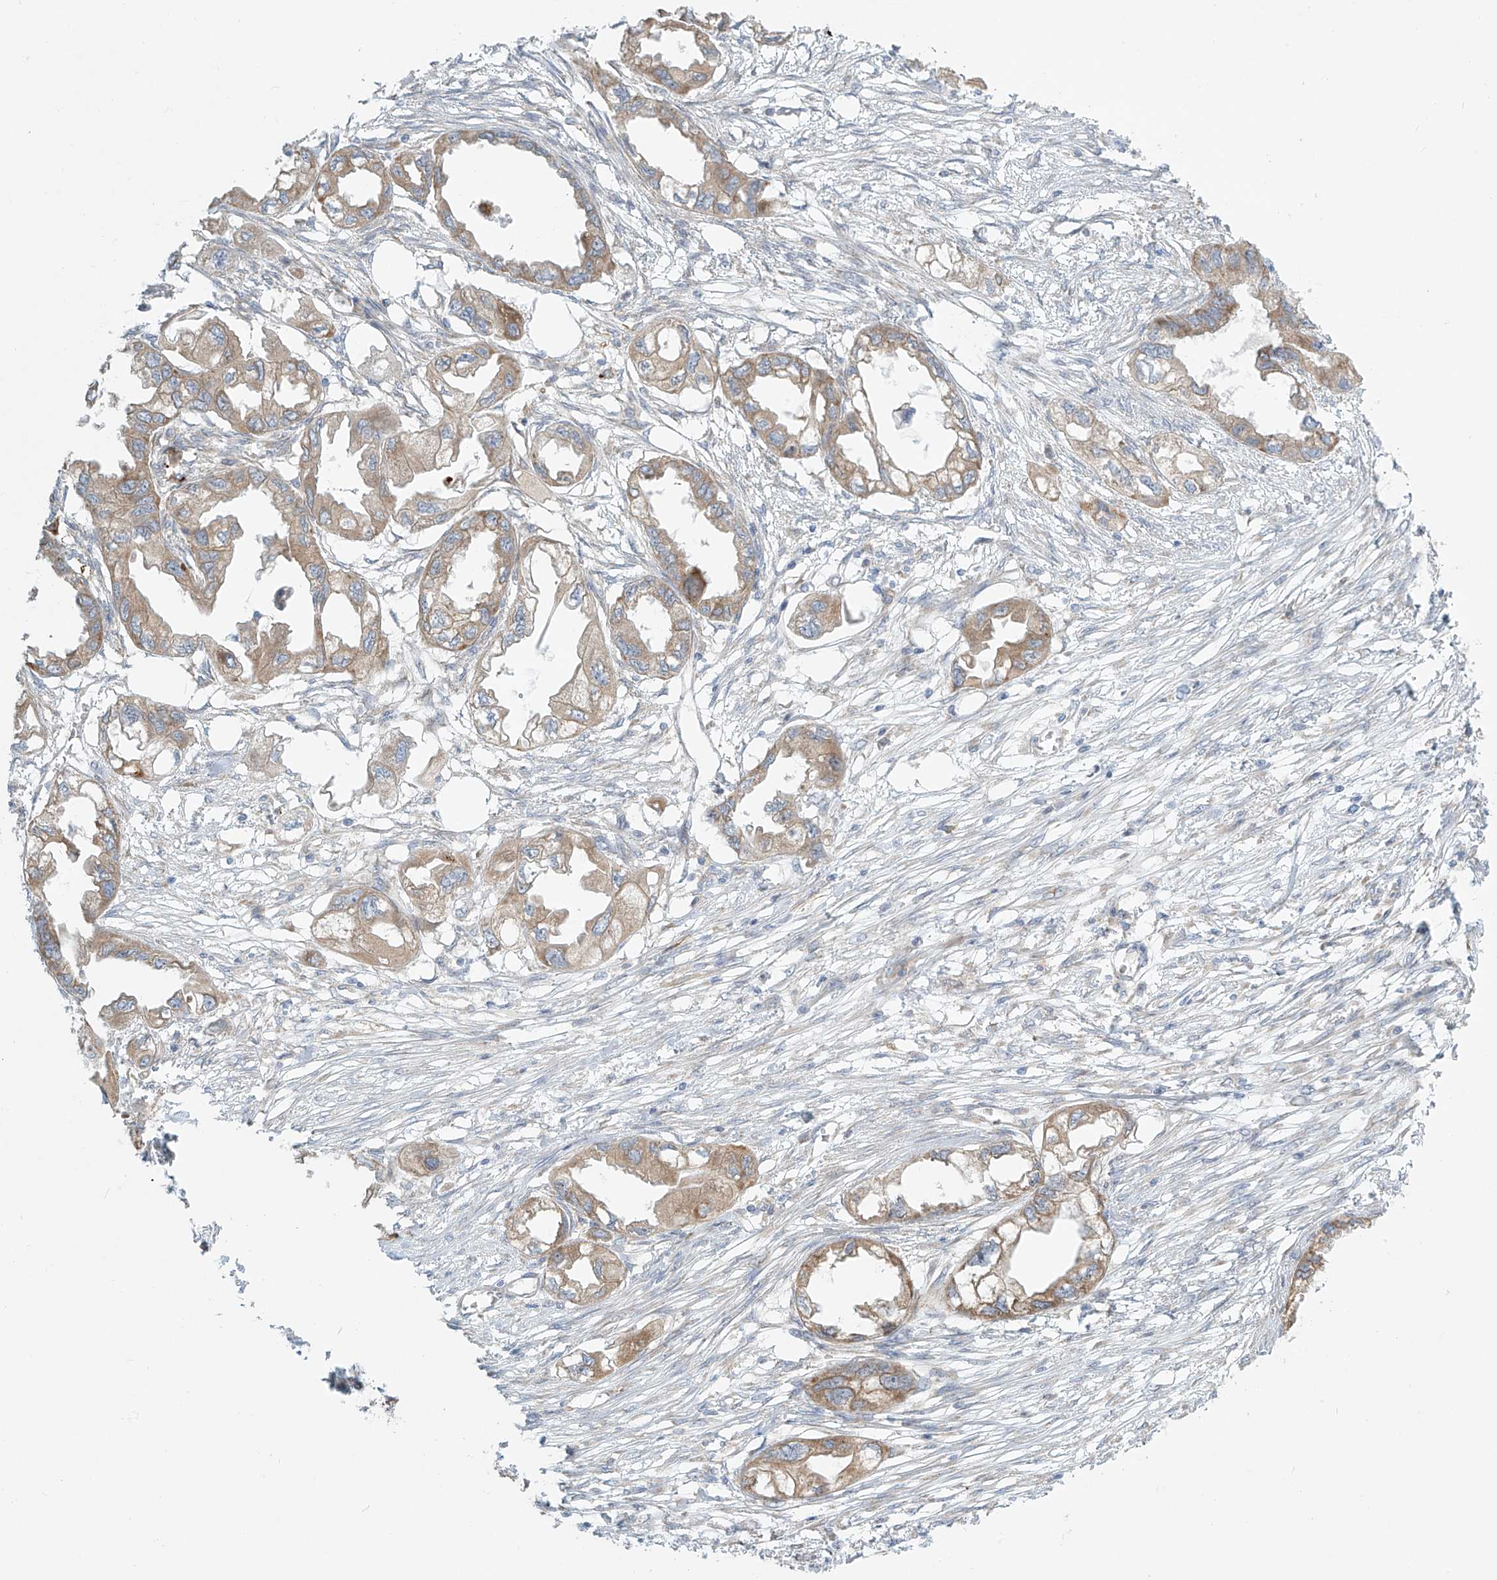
{"staining": {"intensity": "moderate", "quantity": "25%-75%", "location": "cytoplasmic/membranous"}, "tissue": "endometrial cancer", "cell_type": "Tumor cells", "image_type": "cancer", "snomed": [{"axis": "morphology", "description": "Adenocarcinoma, NOS"}, {"axis": "morphology", "description": "Adenocarcinoma, metastatic, NOS"}, {"axis": "topography", "description": "Adipose tissue"}, {"axis": "topography", "description": "Endometrium"}], "caption": "Protein analysis of endometrial cancer tissue demonstrates moderate cytoplasmic/membranous positivity in about 25%-75% of tumor cells.", "gene": "LZTS3", "patient": {"sex": "female", "age": 67}}